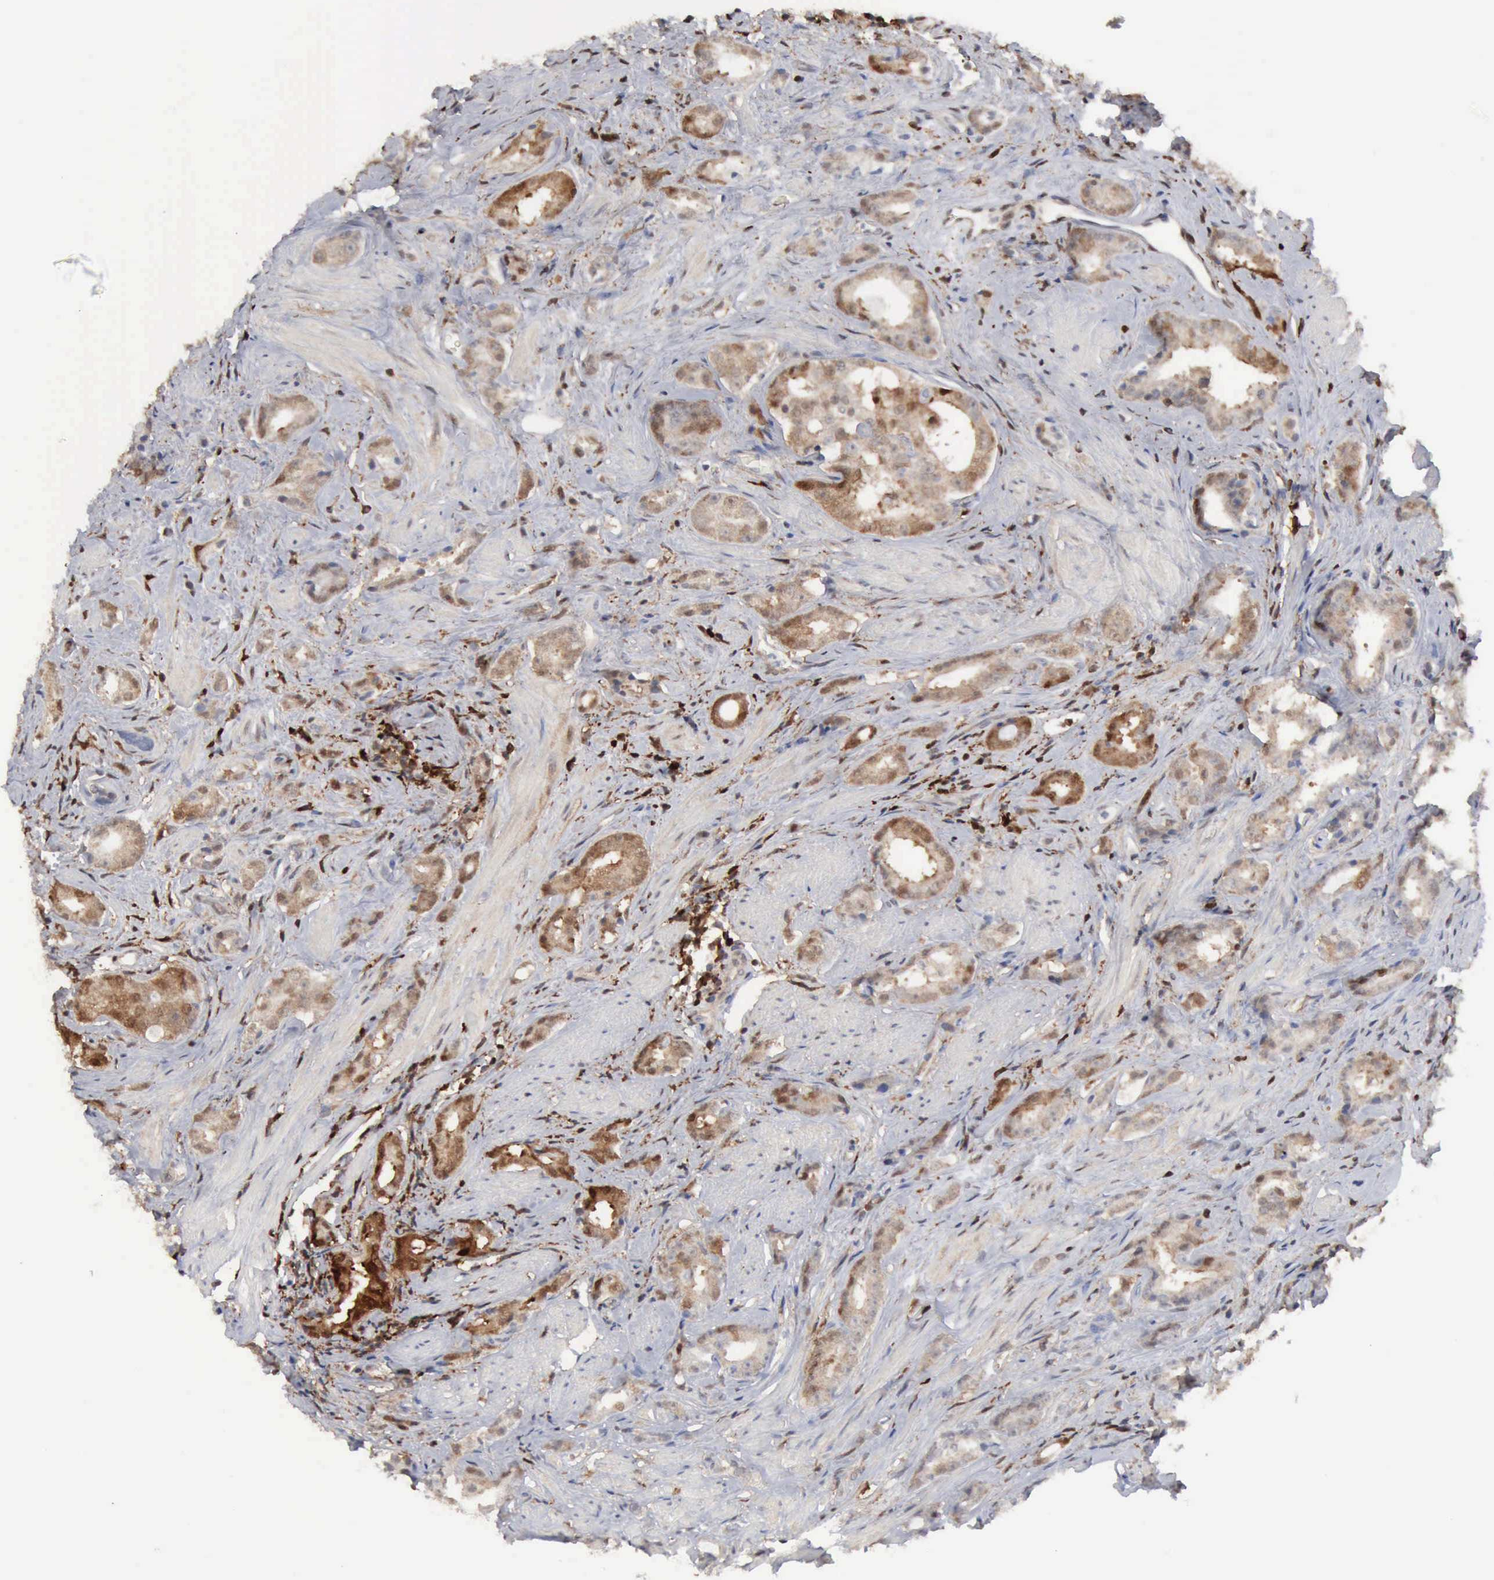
{"staining": {"intensity": "weak", "quantity": "25%-75%", "location": "cytoplasmic/membranous,nuclear"}, "tissue": "prostate cancer", "cell_type": "Tumor cells", "image_type": "cancer", "snomed": [{"axis": "morphology", "description": "Adenocarcinoma, Medium grade"}, {"axis": "topography", "description": "Prostate"}], "caption": "Immunohistochemical staining of human prostate cancer displays low levels of weak cytoplasmic/membranous and nuclear positivity in about 25%-75% of tumor cells.", "gene": "STAT1", "patient": {"sex": "male", "age": 53}}